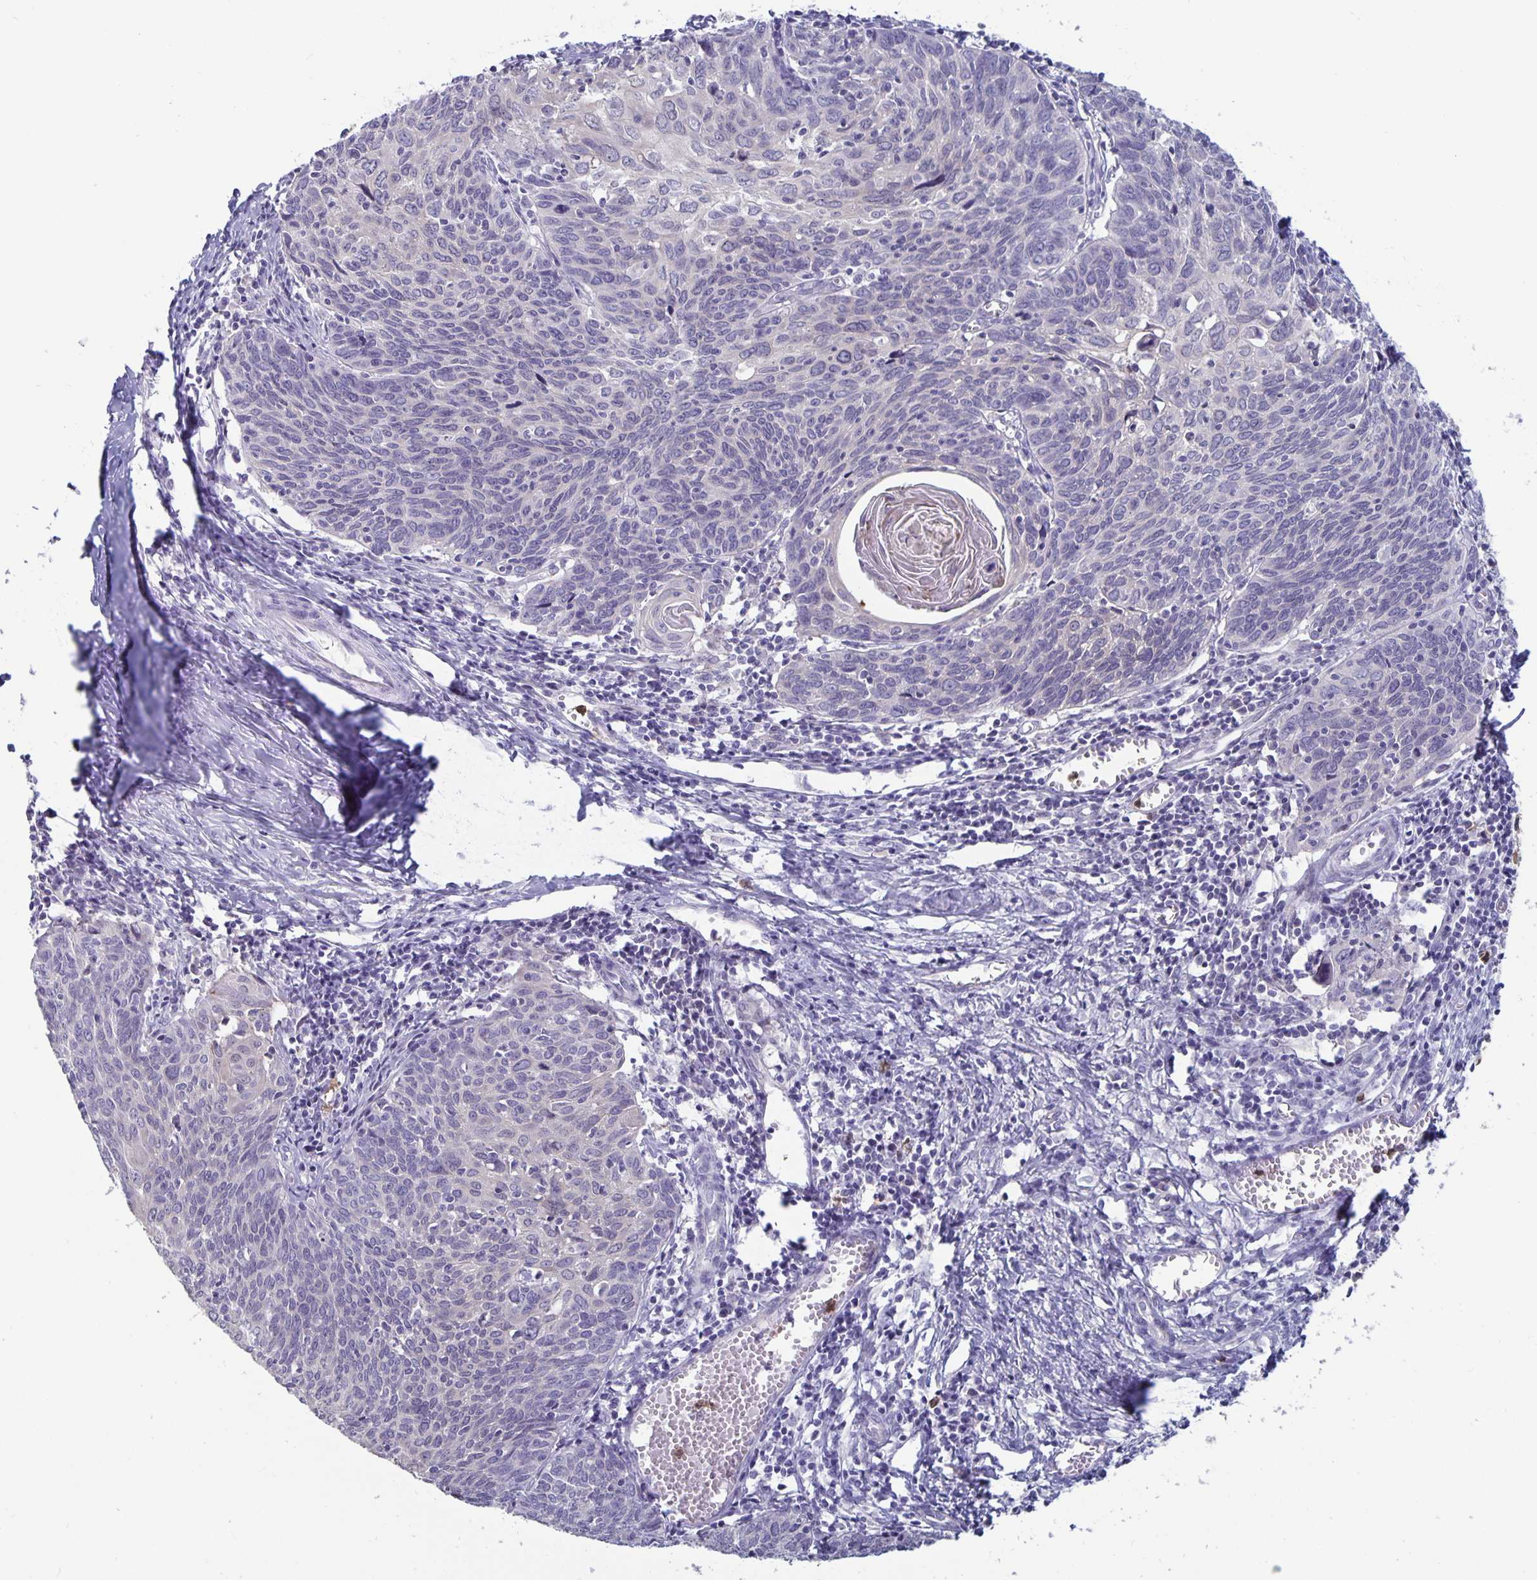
{"staining": {"intensity": "negative", "quantity": "none", "location": "none"}, "tissue": "cervical cancer", "cell_type": "Tumor cells", "image_type": "cancer", "snomed": [{"axis": "morphology", "description": "Squamous cell carcinoma, NOS"}, {"axis": "topography", "description": "Cervix"}], "caption": "Tumor cells show no significant staining in cervical cancer (squamous cell carcinoma).", "gene": "PLCB3", "patient": {"sex": "female", "age": 39}}